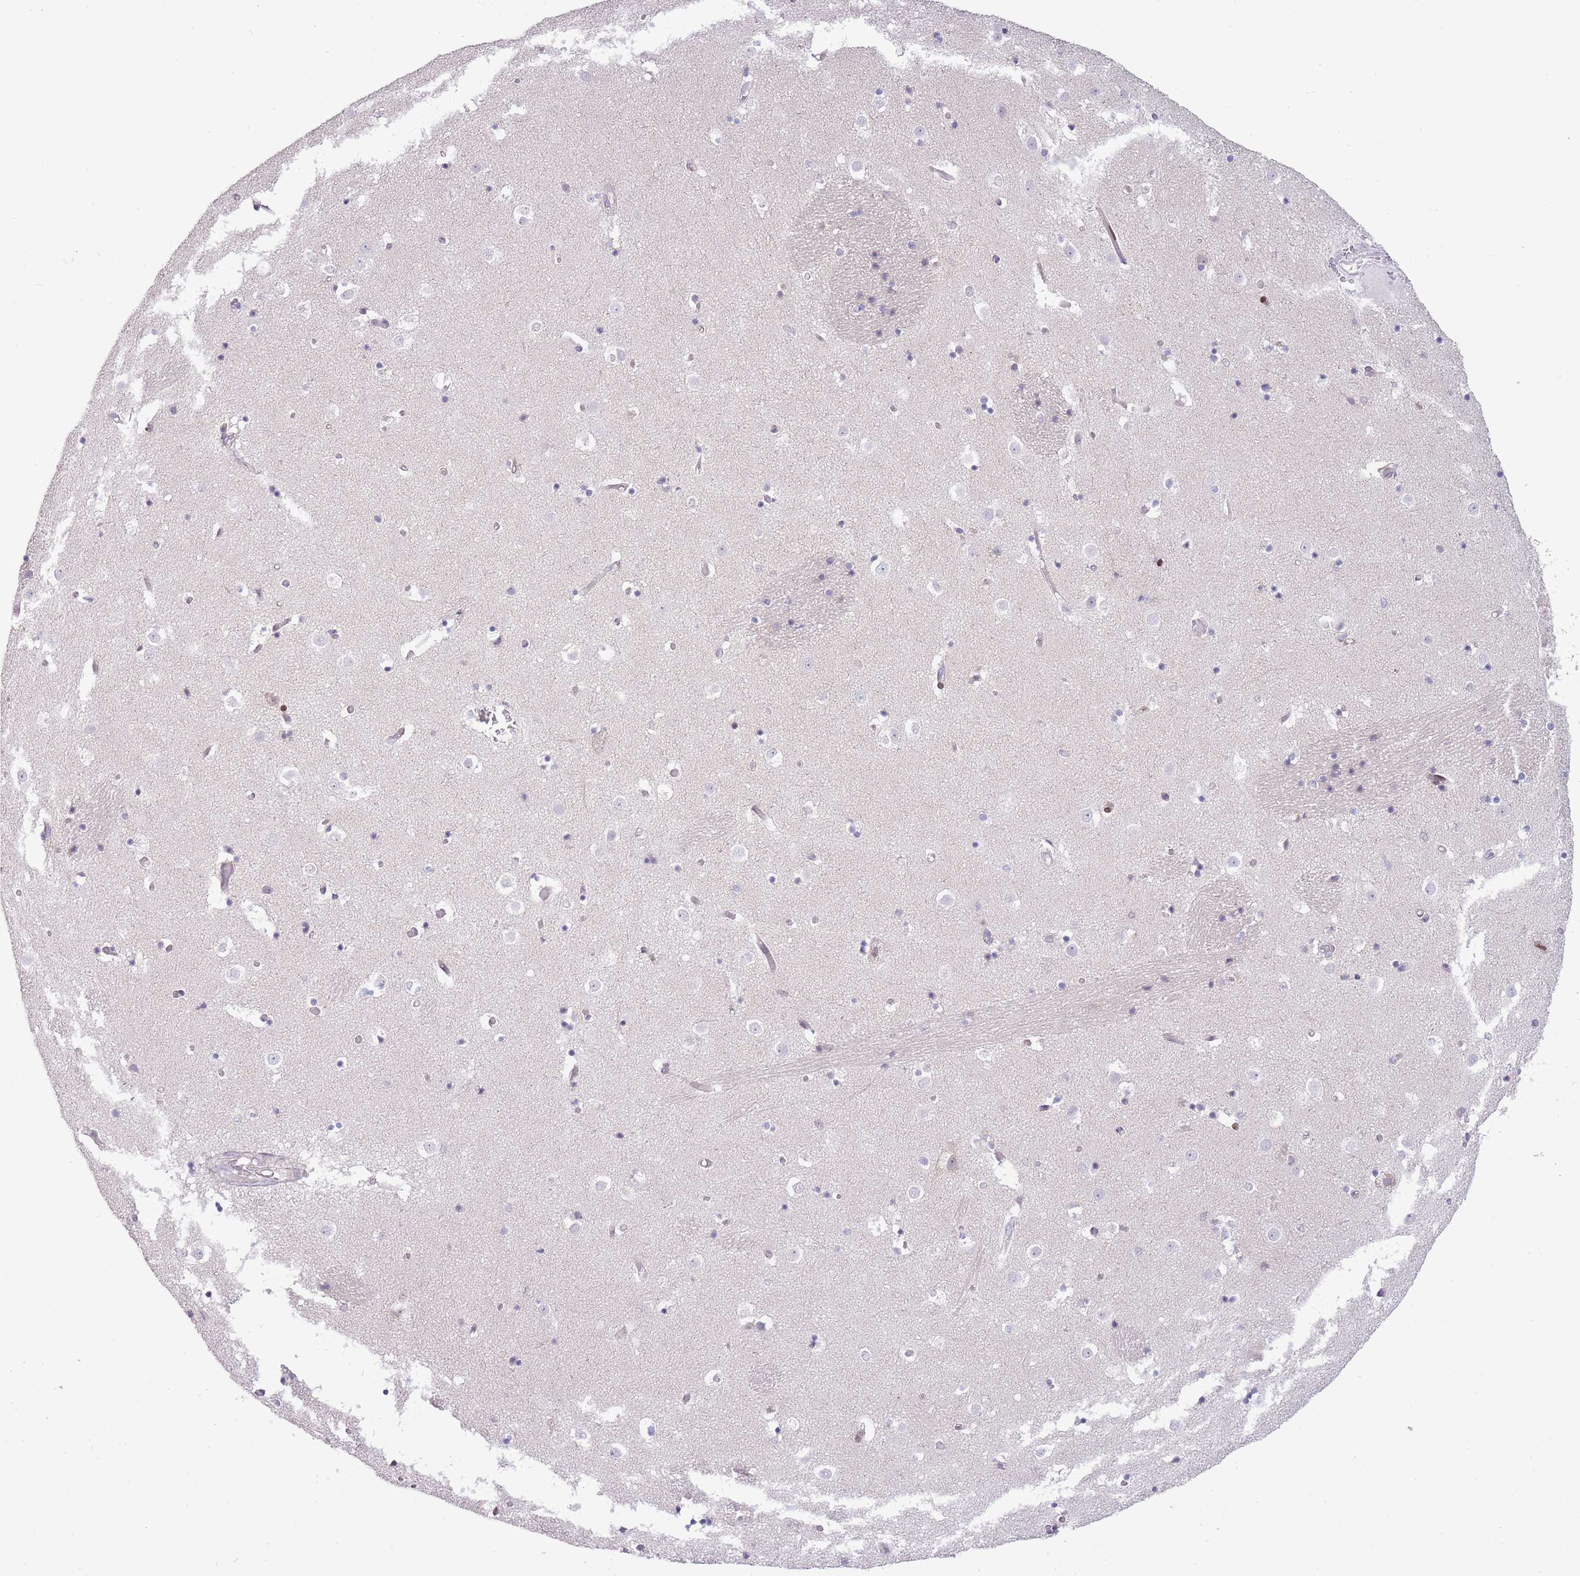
{"staining": {"intensity": "negative", "quantity": "none", "location": "none"}, "tissue": "caudate", "cell_type": "Glial cells", "image_type": "normal", "snomed": [{"axis": "morphology", "description": "Normal tissue, NOS"}, {"axis": "topography", "description": "Lateral ventricle wall"}], "caption": "A micrograph of human caudate is negative for staining in glial cells. (IHC, brightfield microscopy, high magnification).", "gene": "ANO8", "patient": {"sex": "female", "age": 52}}